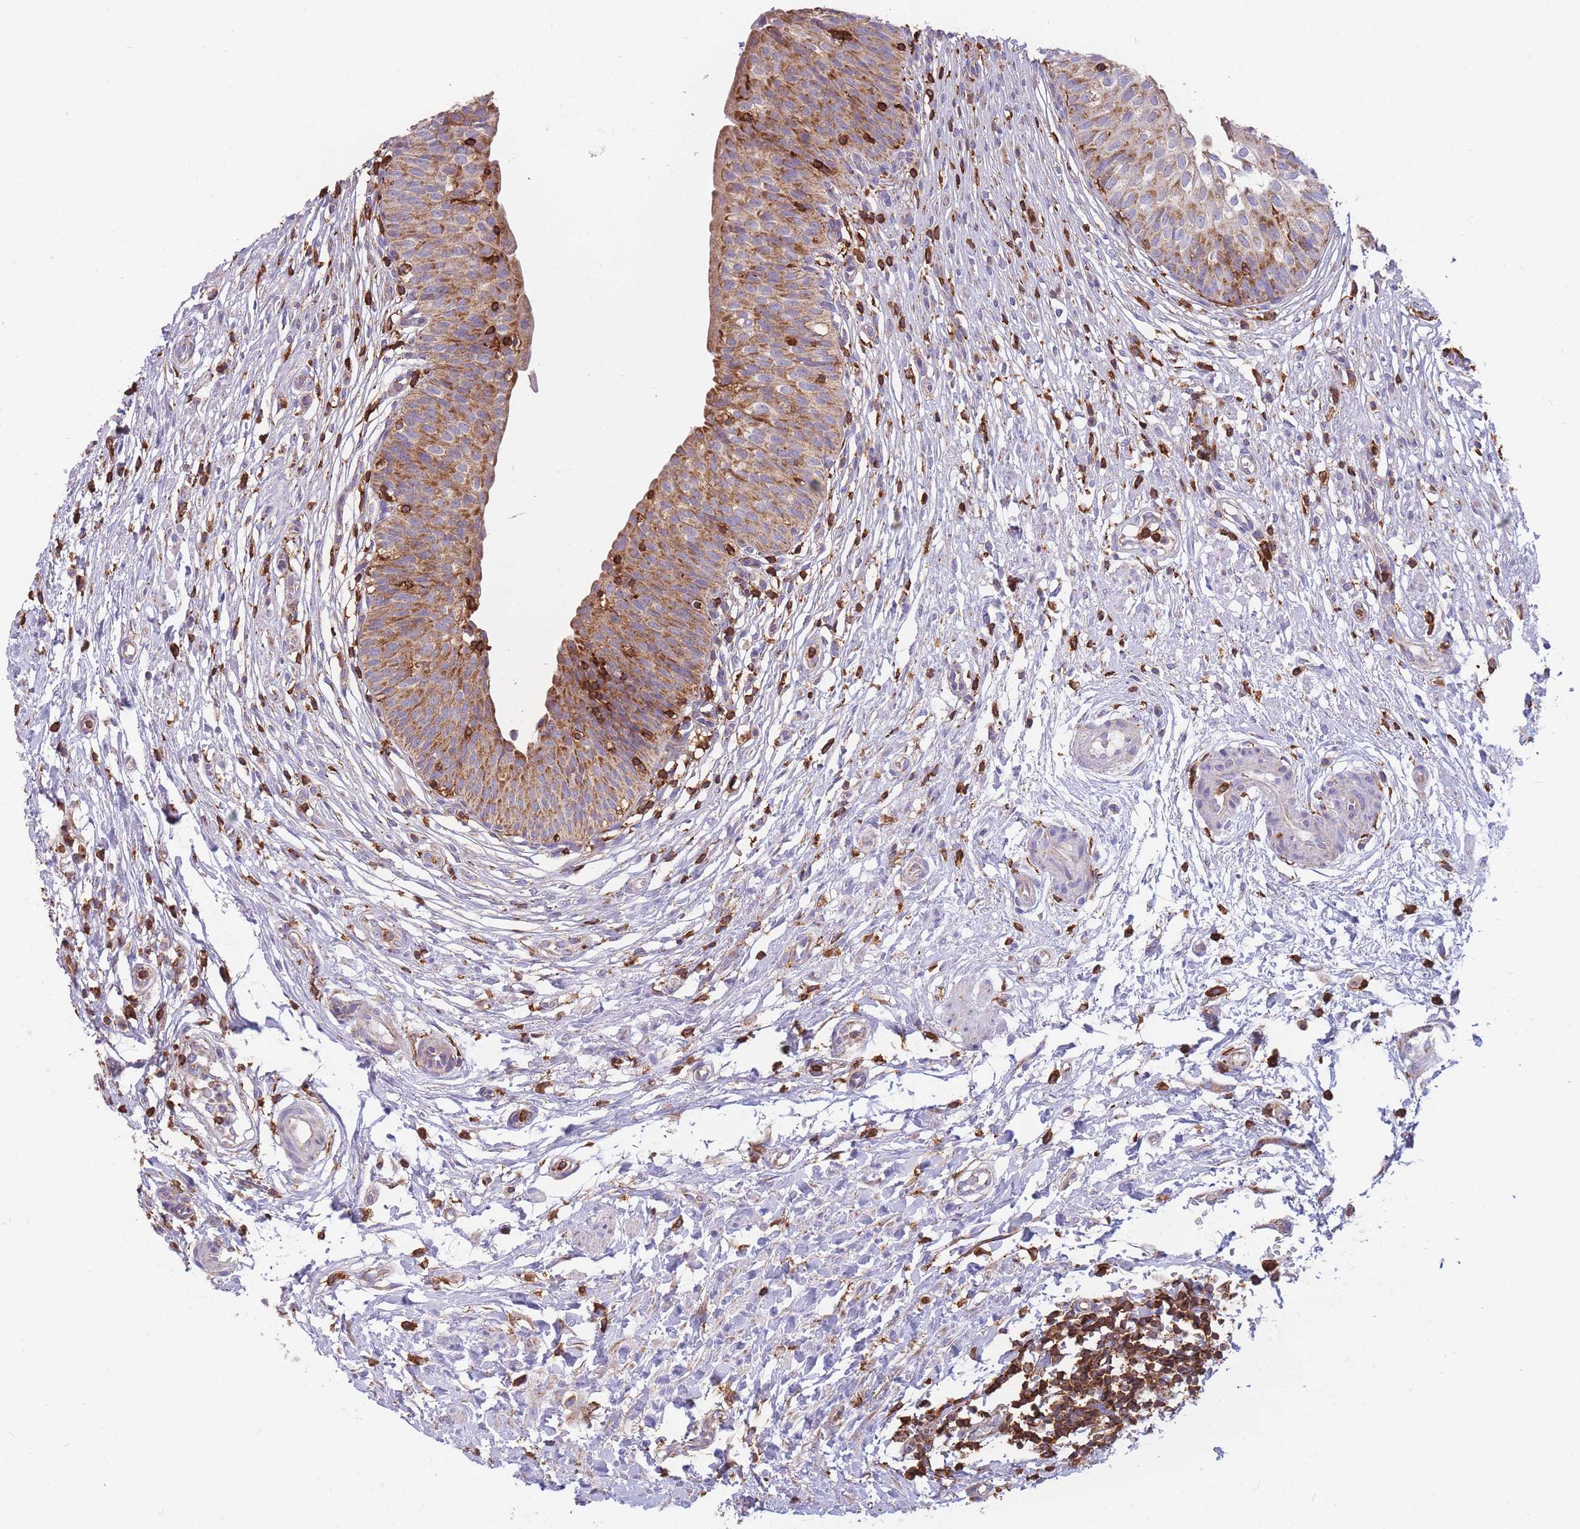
{"staining": {"intensity": "moderate", "quantity": ">75%", "location": "cytoplasmic/membranous"}, "tissue": "urinary bladder", "cell_type": "Urothelial cells", "image_type": "normal", "snomed": [{"axis": "morphology", "description": "Normal tissue, NOS"}, {"axis": "topography", "description": "Urinary bladder"}], "caption": "Moderate cytoplasmic/membranous protein positivity is identified in about >75% of urothelial cells in urinary bladder.", "gene": "MRPL54", "patient": {"sex": "male", "age": 55}}